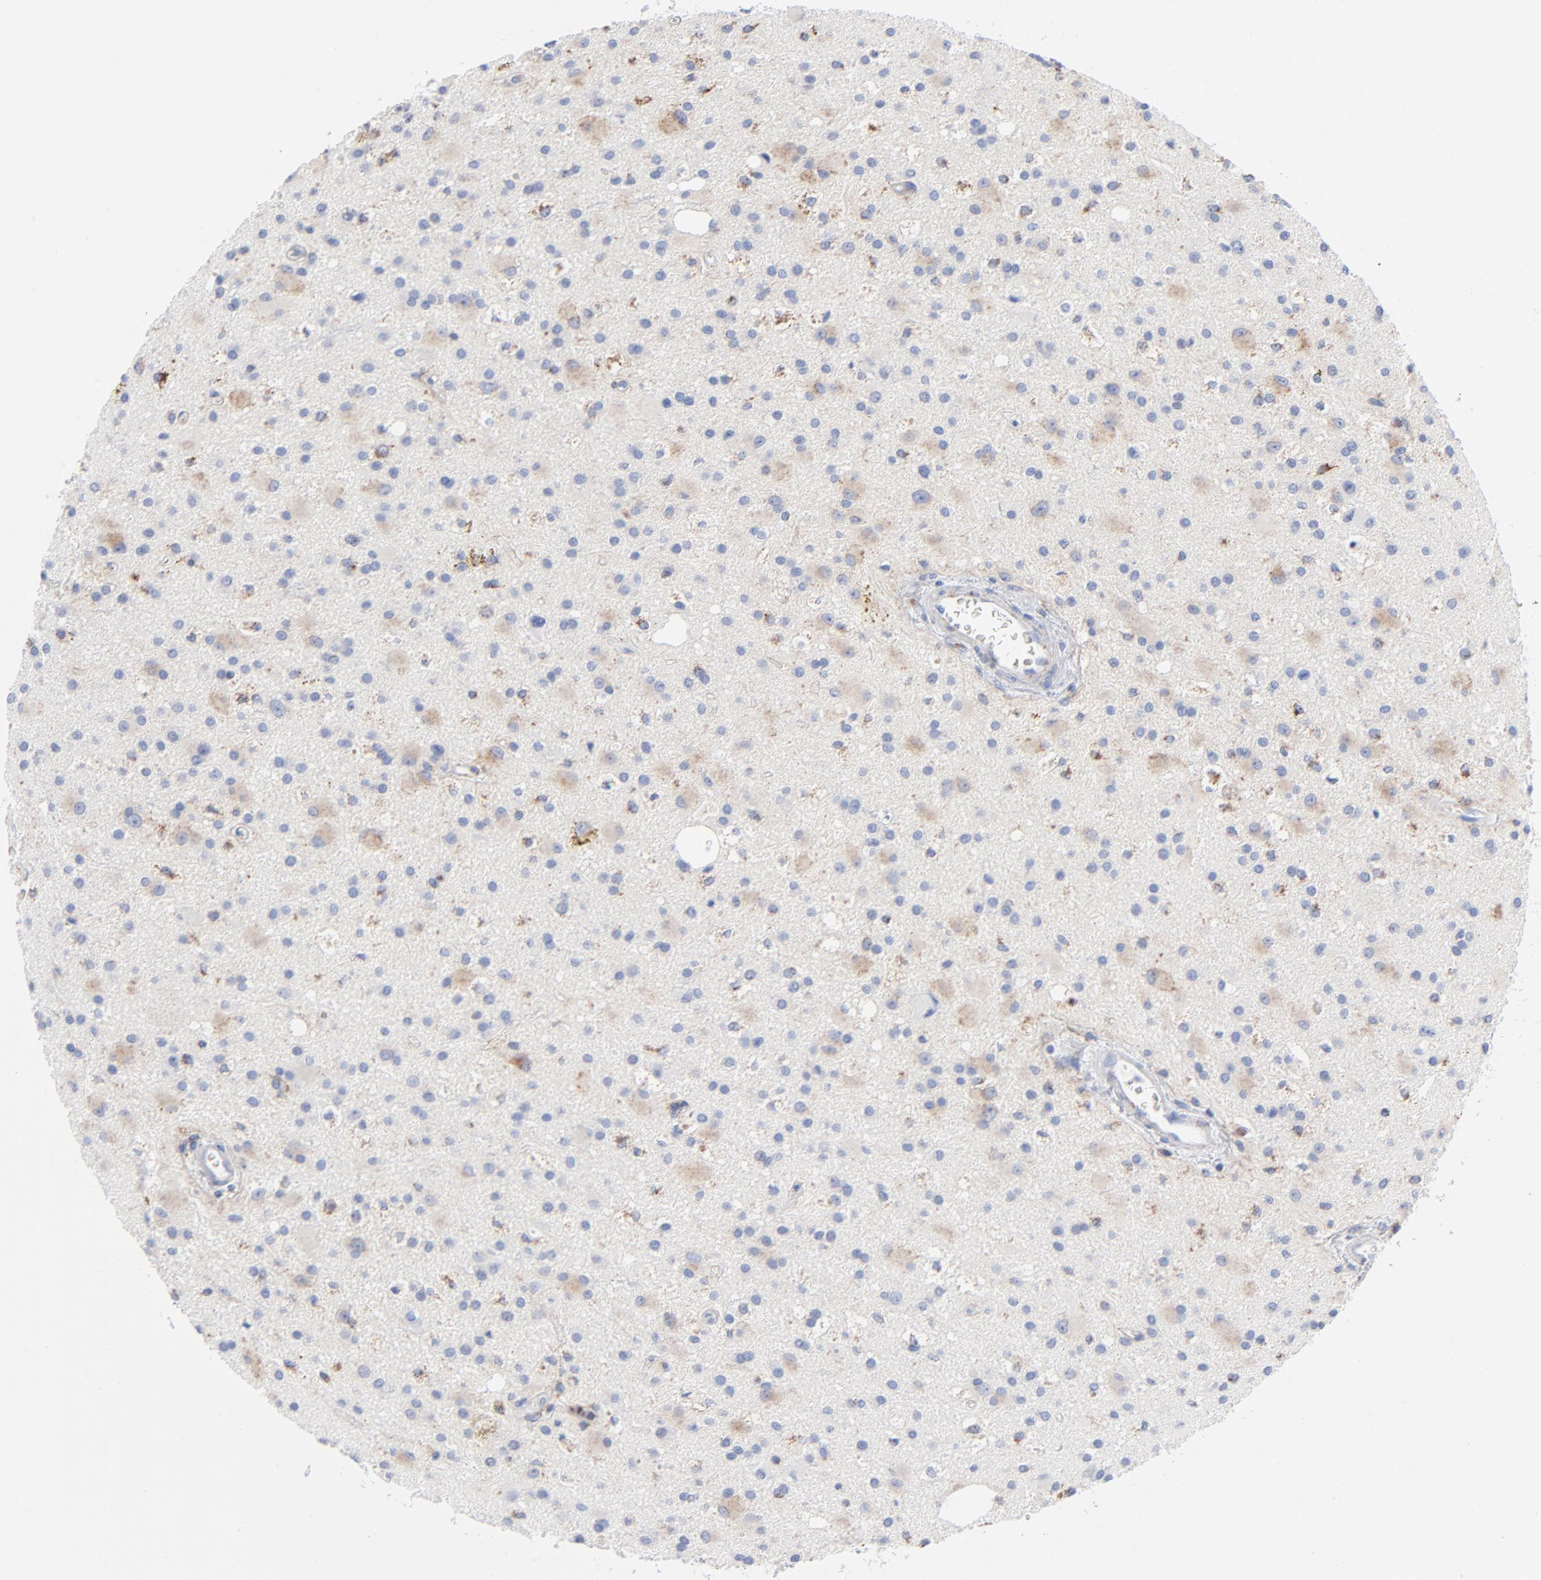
{"staining": {"intensity": "weak", "quantity": "25%-75%", "location": "cytoplasmic/membranous"}, "tissue": "glioma", "cell_type": "Tumor cells", "image_type": "cancer", "snomed": [{"axis": "morphology", "description": "Glioma, malignant, Low grade"}, {"axis": "topography", "description": "Brain"}], "caption": "Malignant glioma (low-grade) tissue displays weak cytoplasmic/membranous expression in approximately 25%-75% of tumor cells Immunohistochemistry stains the protein of interest in brown and the nuclei are stained blue.", "gene": "CHCHD10", "patient": {"sex": "male", "age": 58}}